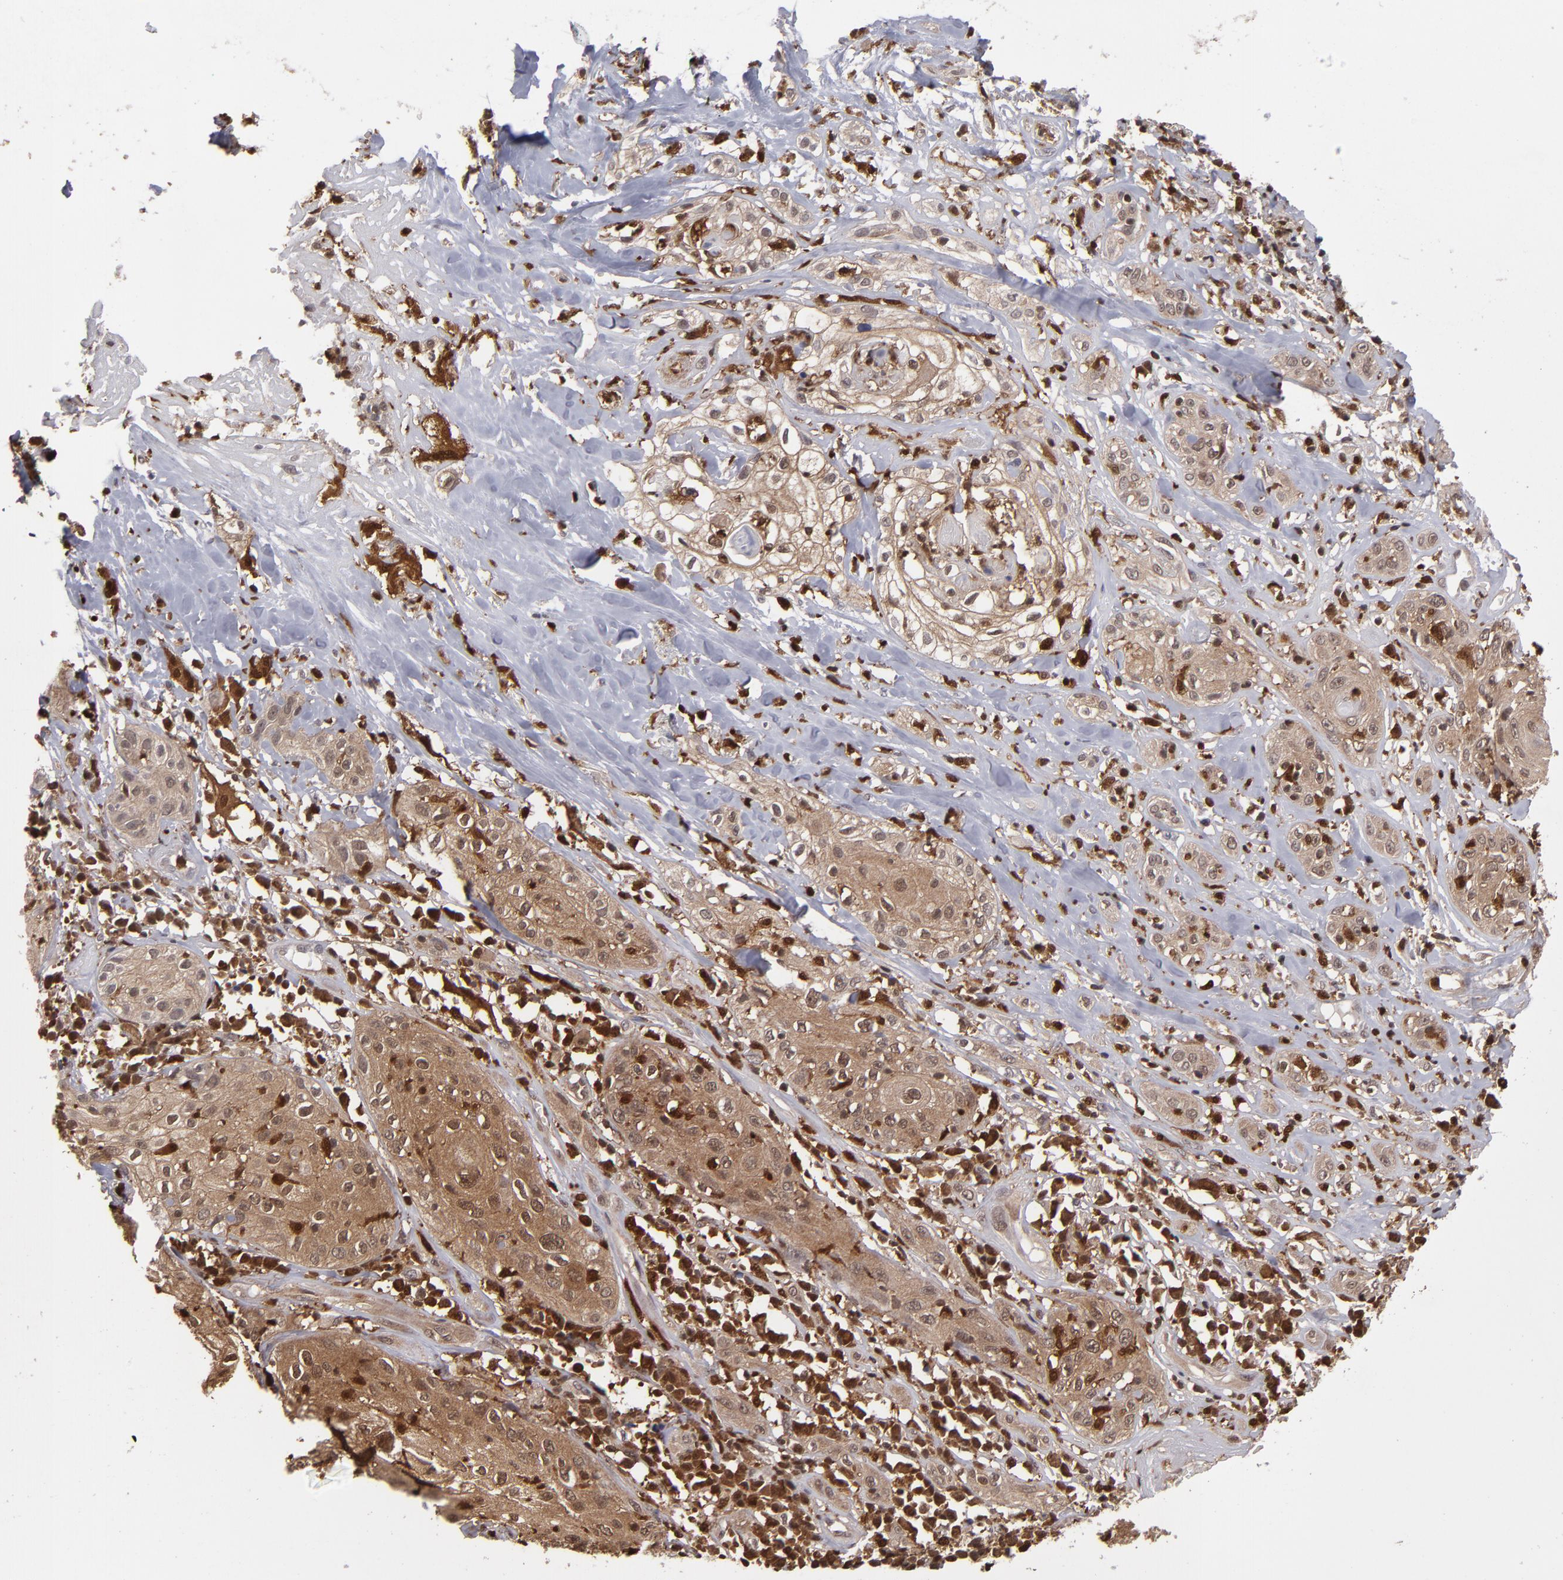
{"staining": {"intensity": "moderate", "quantity": ">75%", "location": "cytoplasmic/membranous,nuclear"}, "tissue": "skin cancer", "cell_type": "Tumor cells", "image_type": "cancer", "snomed": [{"axis": "morphology", "description": "Squamous cell carcinoma, NOS"}, {"axis": "topography", "description": "Skin"}], "caption": "The image exhibits staining of skin cancer (squamous cell carcinoma), revealing moderate cytoplasmic/membranous and nuclear protein expression (brown color) within tumor cells.", "gene": "GRB2", "patient": {"sex": "male", "age": 65}}